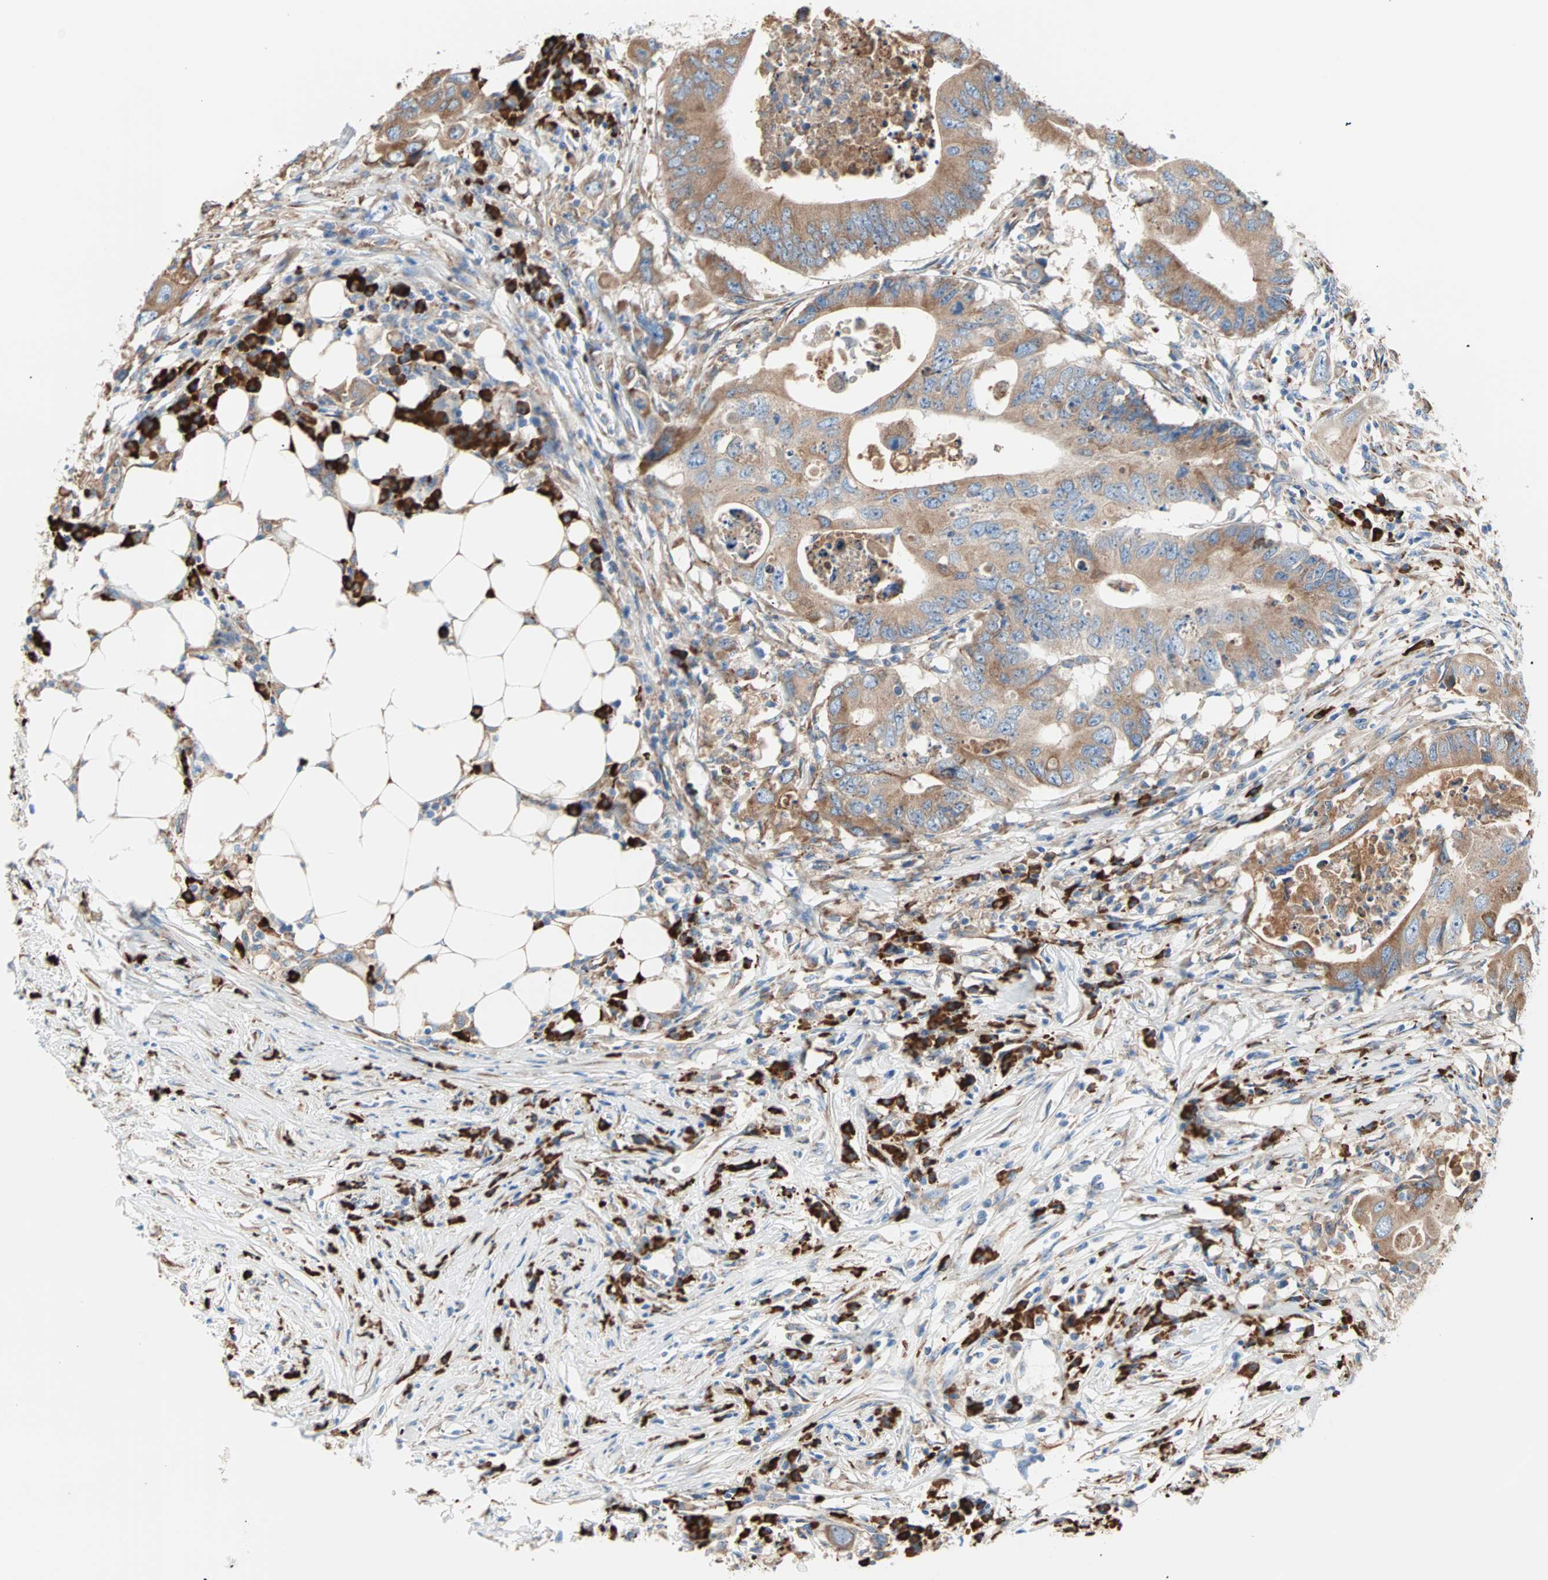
{"staining": {"intensity": "moderate", "quantity": ">75%", "location": "cytoplasmic/membranous"}, "tissue": "colorectal cancer", "cell_type": "Tumor cells", "image_type": "cancer", "snomed": [{"axis": "morphology", "description": "Adenocarcinoma, NOS"}, {"axis": "topography", "description": "Colon"}], "caption": "There is medium levels of moderate cytoplasmic/membranous expression in tumor cells of colorectal cancer (adenocarcinoma), as demonstrated by immunohistochemical staining (brown color).", "gene": "PLCXD1", "patient": {"sex": "male", "age": 71}}